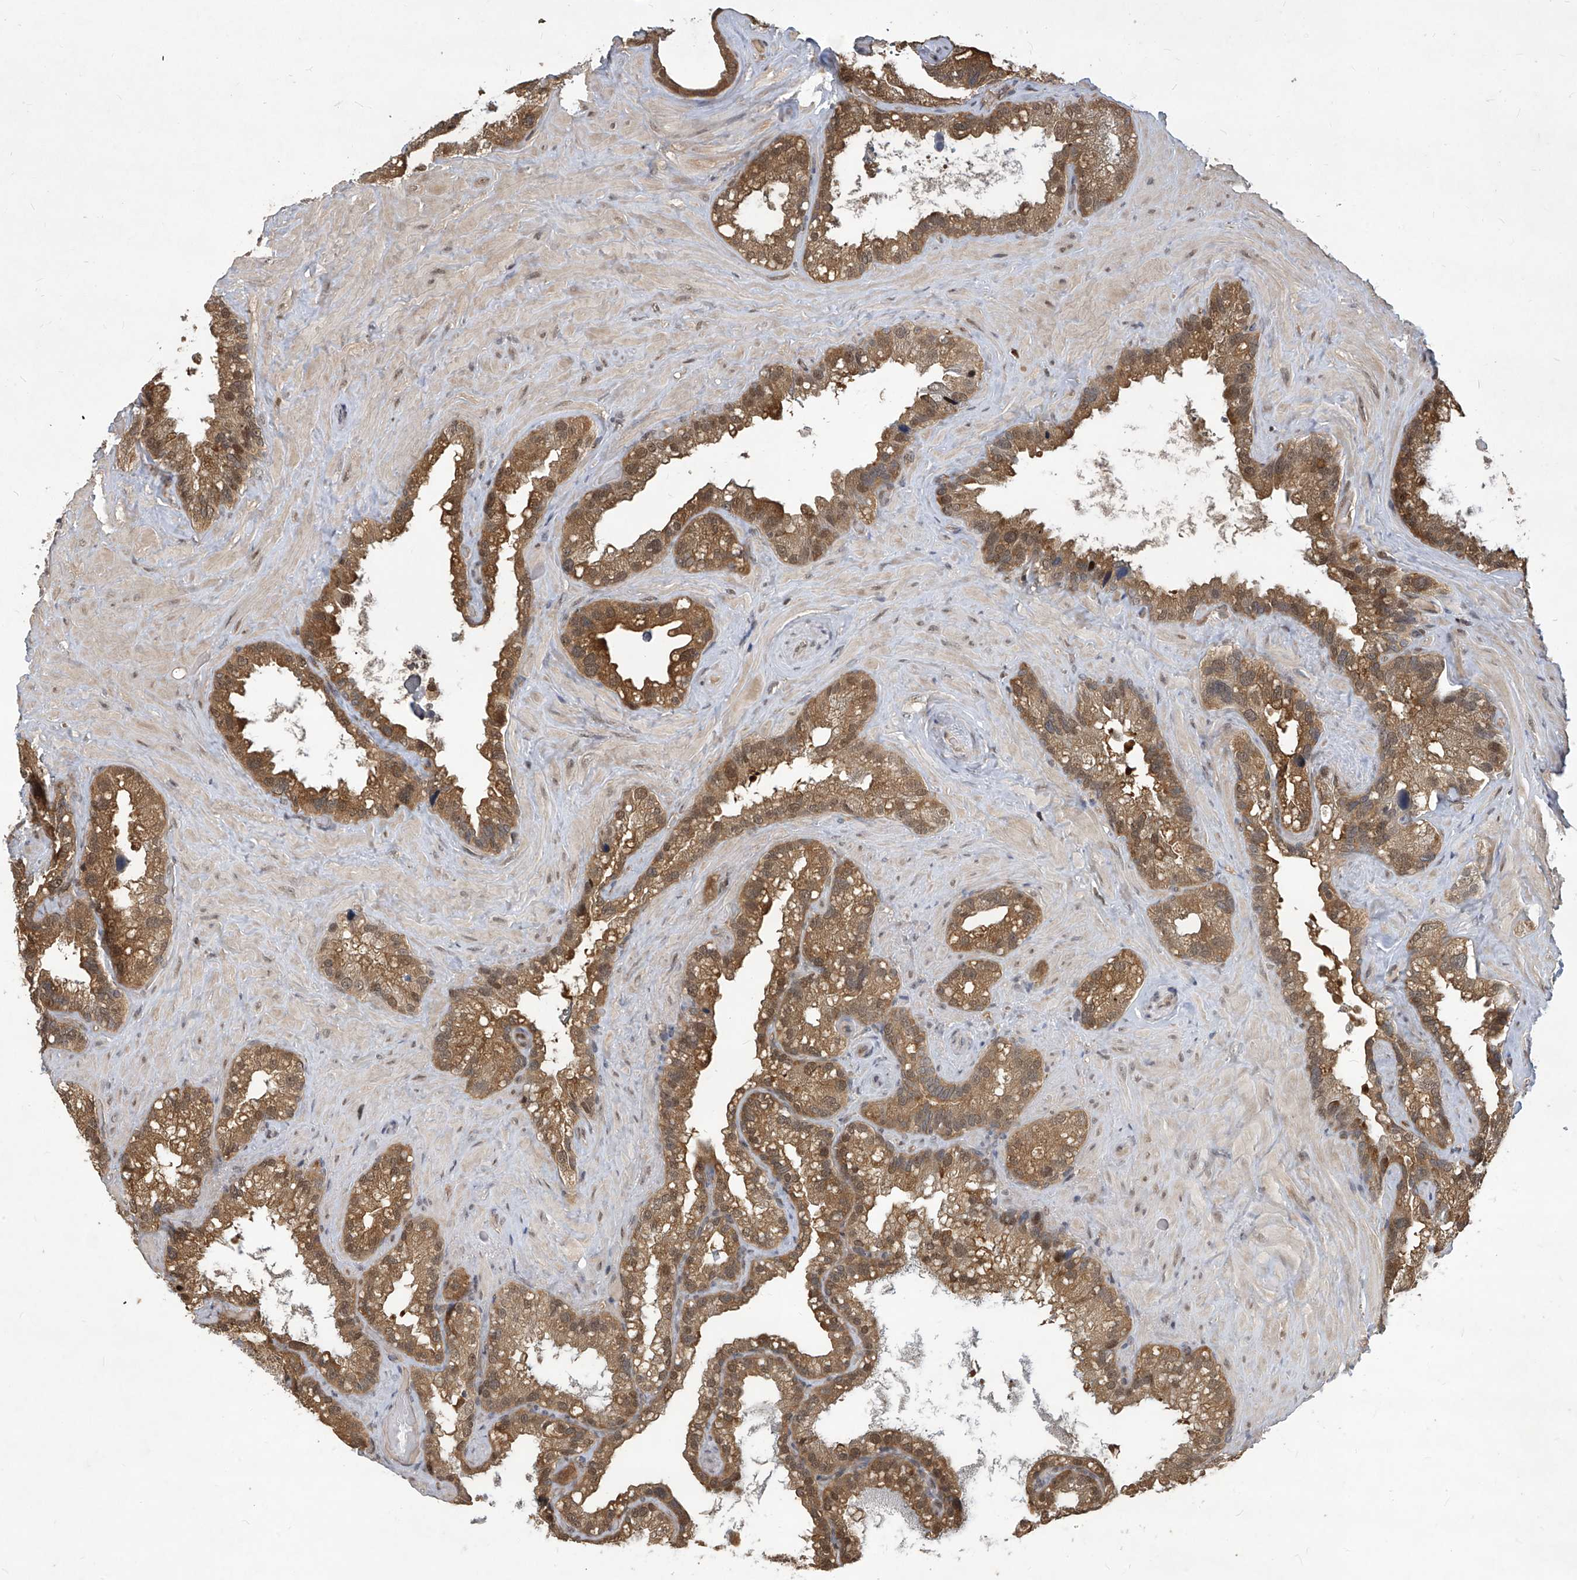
{"staining": {"intensity": "moderate", "quantity": ">75%", "location": "cytoplasmic/membranous"}, "tissue": "seminal vesicle", "cell_type": "Glandular cells", "image_type": "normal", "snomed": [{"axis": "morphology", "description": "Normal tissue, NOS"}, {"axis": "topography", "description": "Prostate"}, {"axis": "topography", "description": "Seminal veicle"}], "caption": "Immunohistochemistry photomicrograph of normal human seminal vesicle stained for a protein (brown), which reveals medium levels of moderate cytoplasmic/membranous positivity in approximately >75% of glandular cells.", "gene": "PSMB1", "patient": {"sex": "male", "age": 68}}